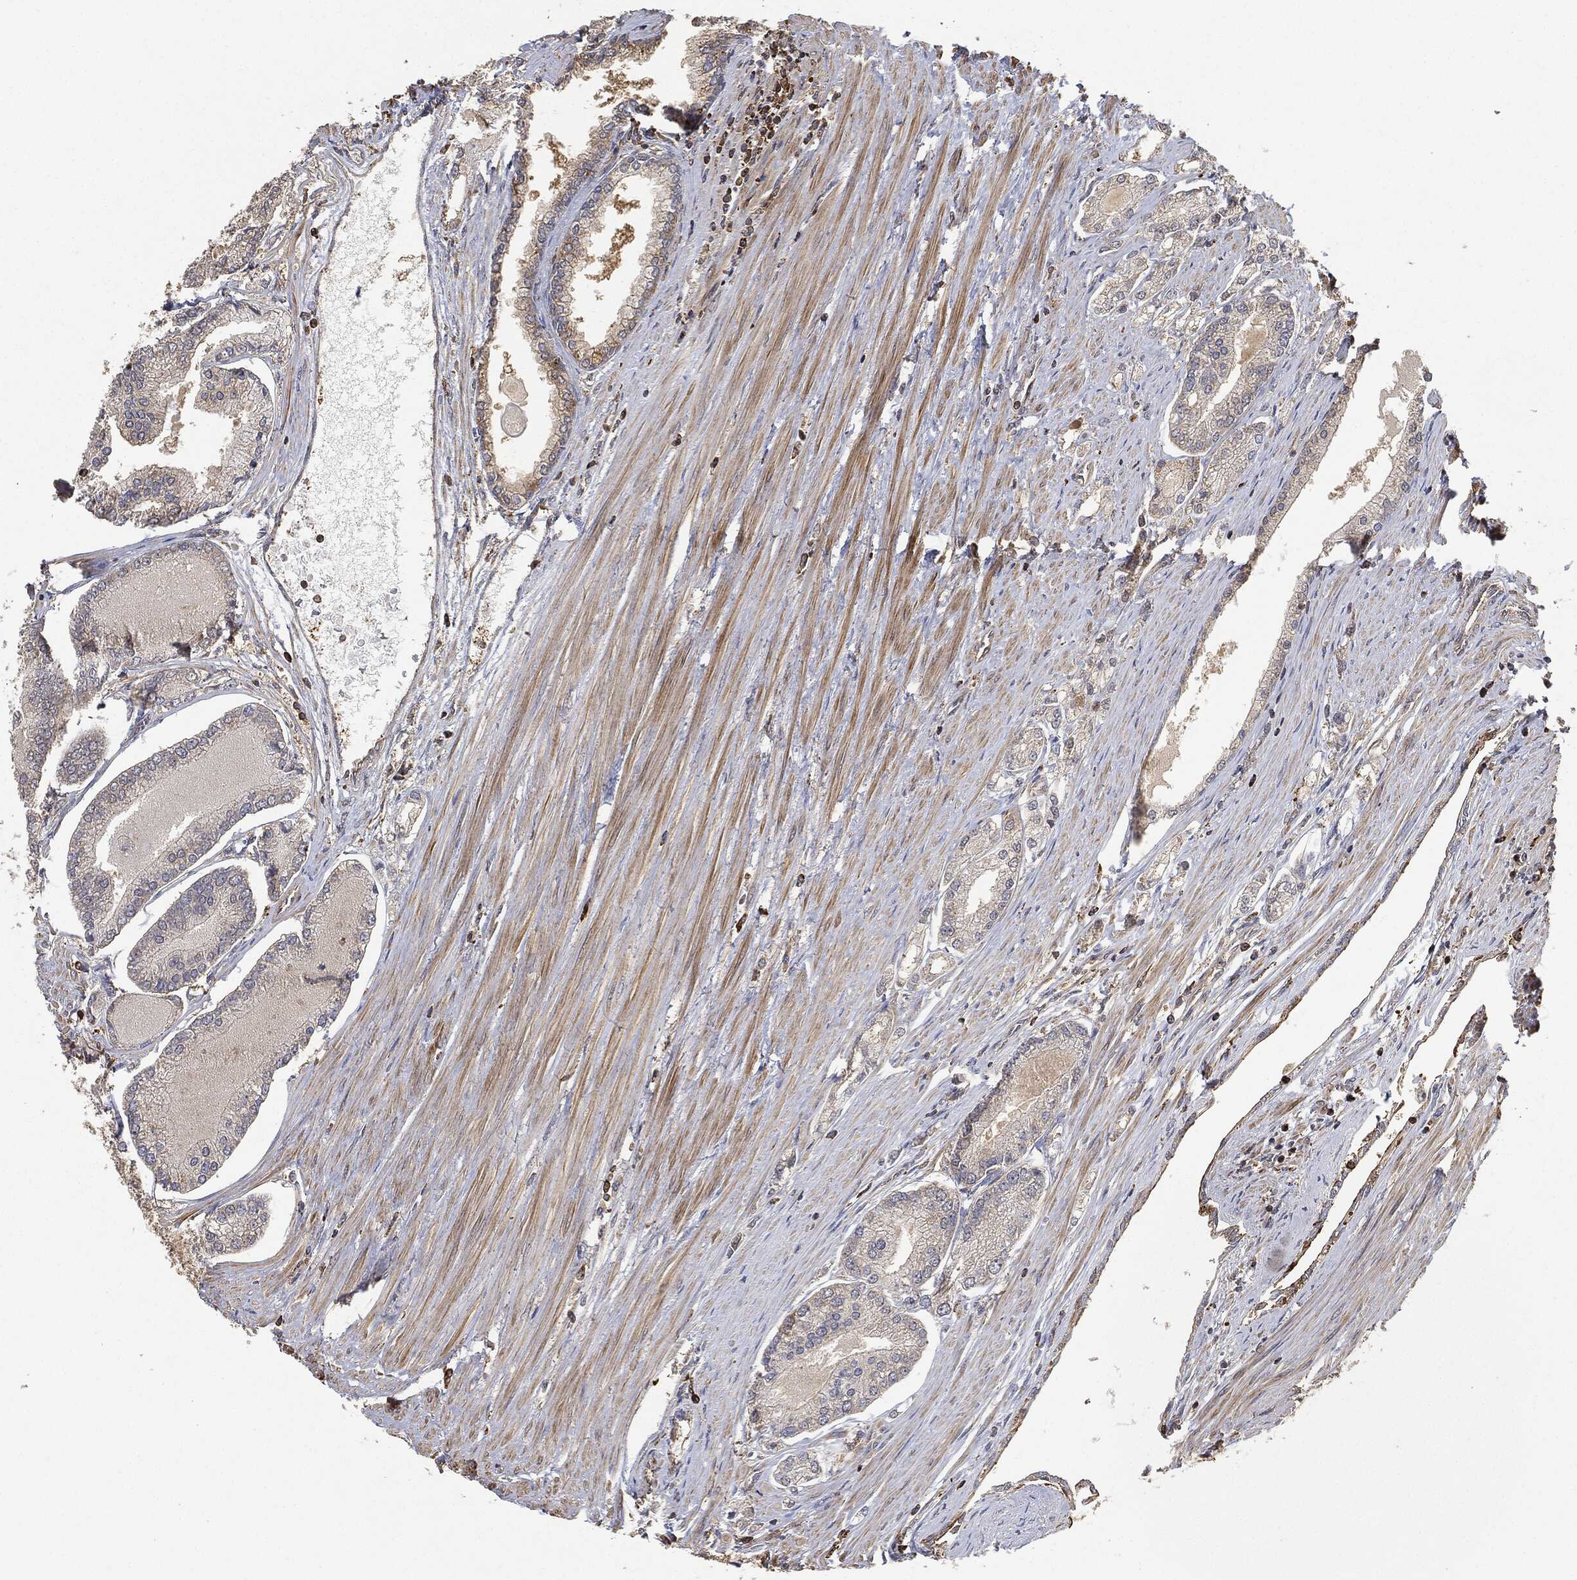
{"staining": {"intensity": "moderate", "quantity": "<25%", "location": "cytoplasmic/membranous"}, "tissue": "prostate cancer", "cell_type": "Tumor cells", "image_type": "cancer", "snomed": [{"axis": "morphology", "description": "Adenocarcinoma, Low grade"}, {"axis": "topography", "description": "Prostate"}], "caption": "Prostate low-grade adenocarcinoma was stained to show a protein in brown. There is low levels of moderate cytoplasmic/membranous positivity in about <25% of tumor cells. Nuclei are stained in blue.", "gene": "TPT1", "patient": {"sex": "male", "age": 72}}